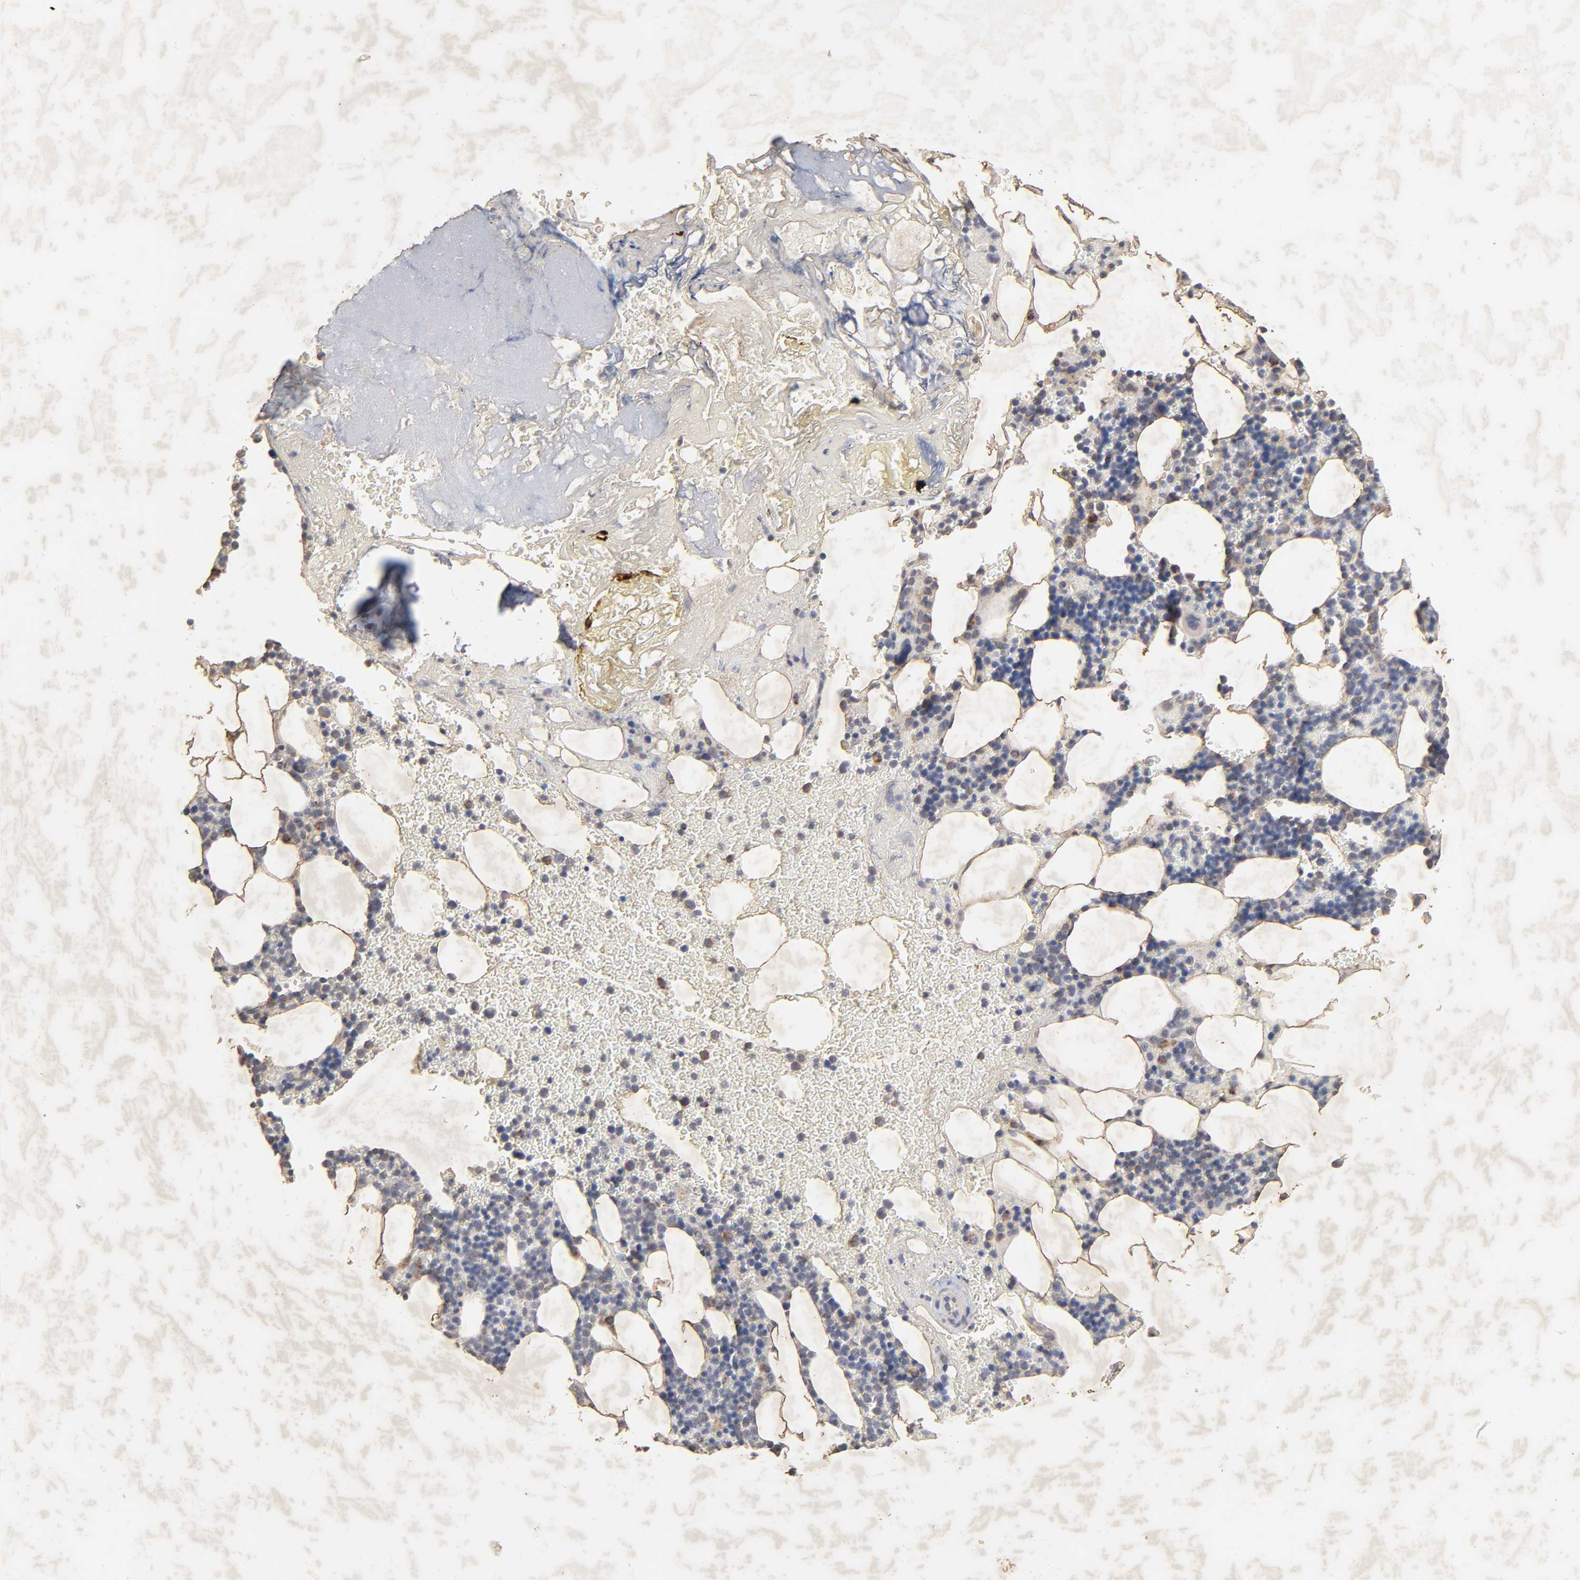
{"staining": {"intensity": "moderate", "quantity": "<25%", "location": "cytoplasmic/membranous"}, "tissue": "bone marrow", "cell_type": "Hematopoietic cells", "image_type": "normal", "snomed": [{"axis": "morphology", "description": "Normal tissue, NOS"}, {"axis": "topography", "description": "Bone marrow"}], "caption": "Protein expression analysis of benign human bone marrow reveals moderate cytoplasmic/membranous staining in approximately <25% of hematopoietic cells. (brown staining indicates protein expression, while blue staining denotes nuclei).", "gene": "CYCS", "patient": {"sex": "female", "age": 73}}